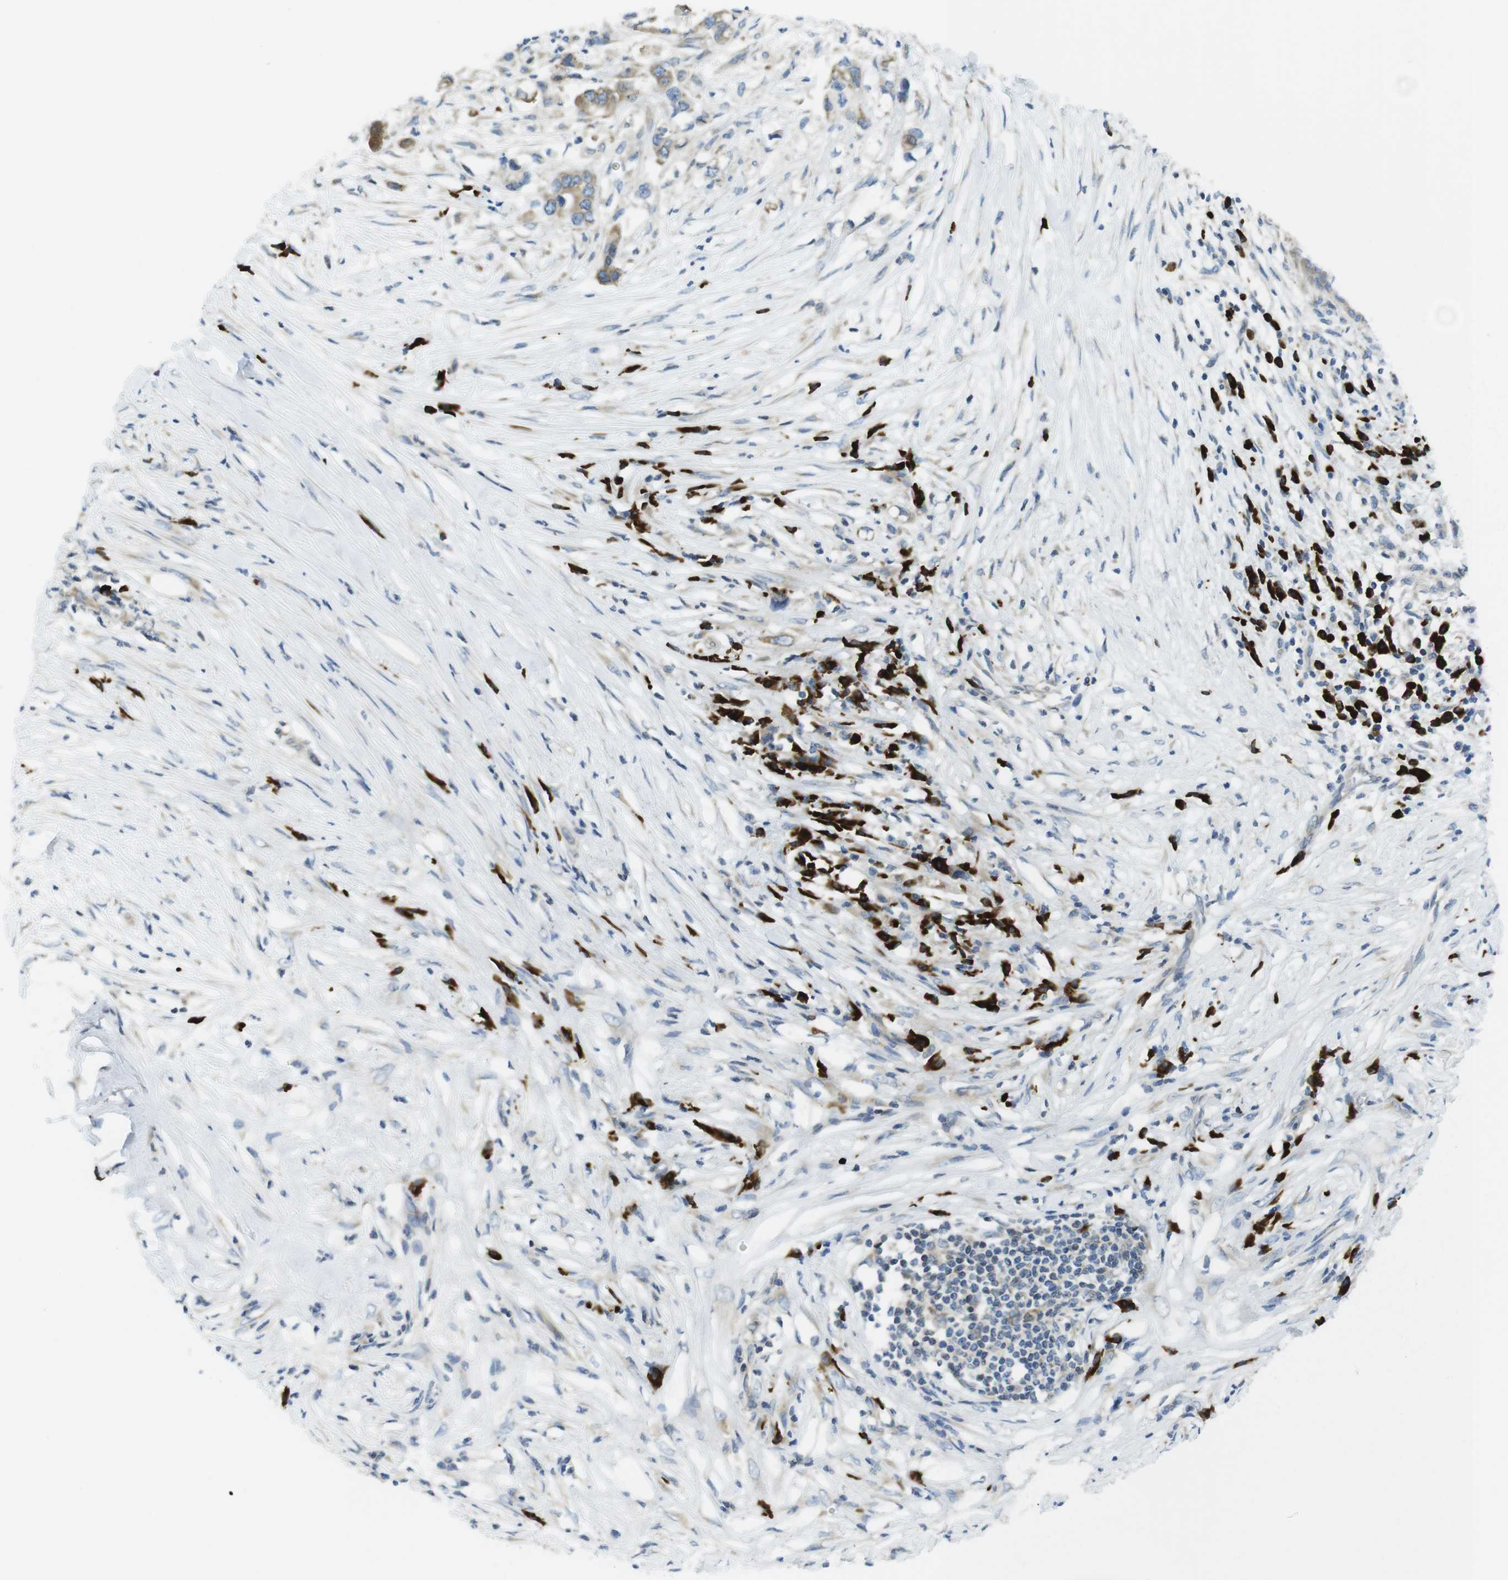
{"staining": {"intensity": "moderate", "quantity": ">75%", "location": "cytoplasmic/membranous"}, "tissue": "pancreatic cancer", "cell_type": "Tumor cells", "image_type": "cancer", "snomed": [{"axis": "morphology", "description": "Adenocarcinoma, NOS"}, {"axis": "topography", "description": "Pancreas"}], "caption": "A medium amount of moderate cytoplasmic/membranous expression is seen in approximately >75% of tumor cells in adenocarcinoma (pancreatic) tissue.", "gene": "CLPTM1L", "patient": {"sex": "male", "age": 77}}